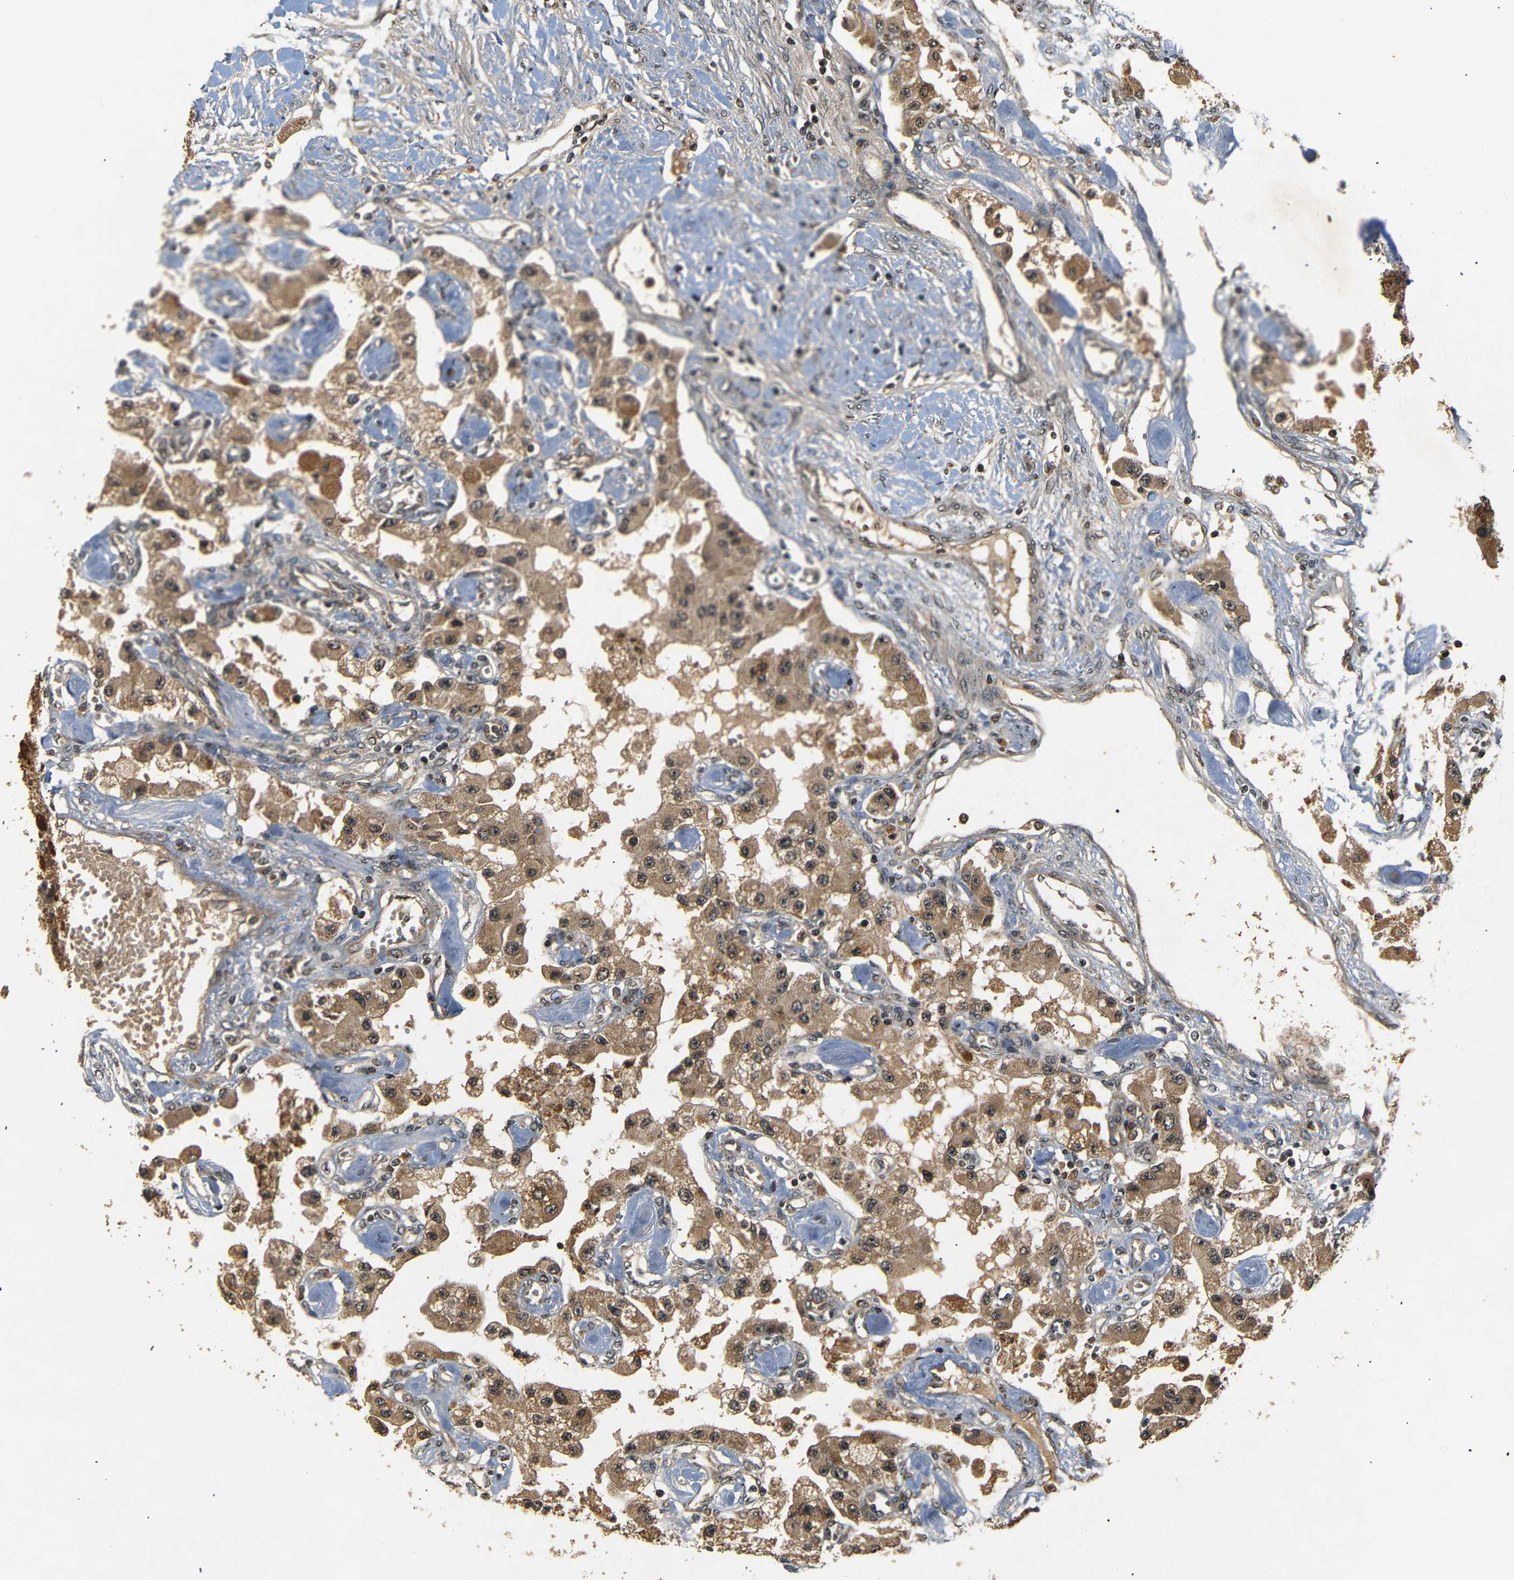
{"staining": {"intensity": "moderate", "quantity": ">75%", "location": "cytoplasmic/membranous"}, "tissue": "carcinoid", "cell_type": "Tumor cells", "image_type": "cancer", "snomed": [{"axis": "morphology", "description": "Carcinoid, malignant, NOS"}, {"axis": "topography", "description": "Pancreas"}], "caption": "DAB (3,3'-diaminobenzidine) immunohistochemical staining of human carcinoid demonstrates moderate cytoplasmic/membranous protein staining in approximately >75% of tumor cells. The staining was performed using DAB, with brown indicating positive protein expression. Nuclei are stained blue with hematoxylin.", "gene": "TANK", "patient": {"sex": "male", "age": 41}}